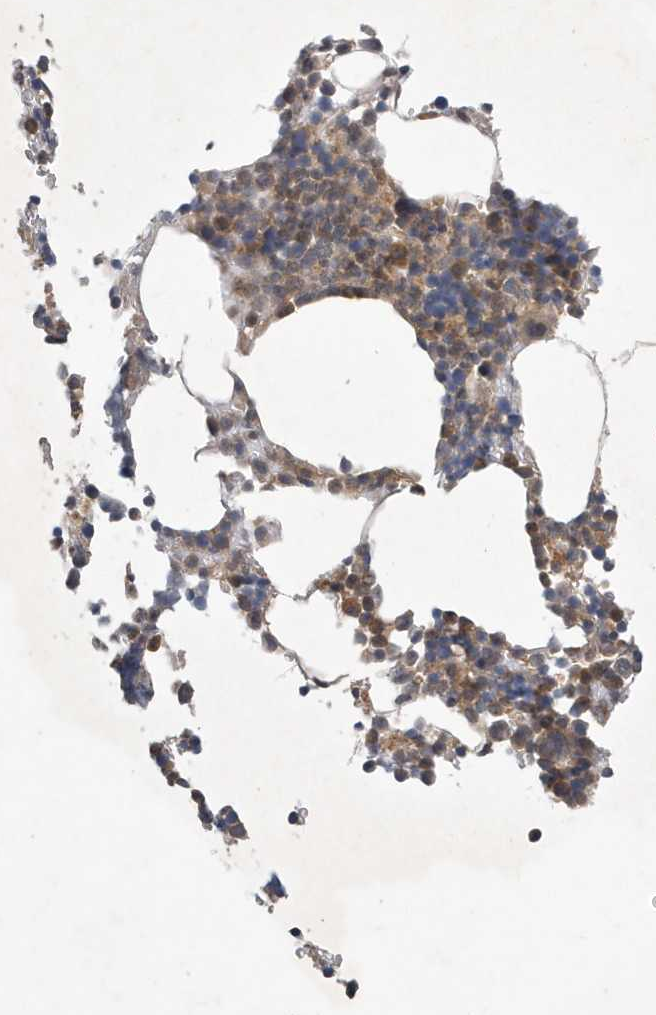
{"staining": {"intensity": "moderate", "quantity": "25%-75%", "location": "cytoplasmic/membranous"}, "tissue": "bone marrow", "cell_type": "Hematopoietic cells", "image_type": "normal", "snomed": [{"axis": "morphology", "description": "Normal tissue, NOS"}, {"axis": "topography", "description": "Bone marrow"}], "caption": "Protein expression analysis of benign human bone marrow reveals moderate cytoplasmic/membranous expression in about 25%-75% of hematopoietic cells. Immunohistochemistry (ihc) stains the protein in brown and the nuclei are stained blue.", "gene": "ABCB9", "patient": {"sex": "male"}}